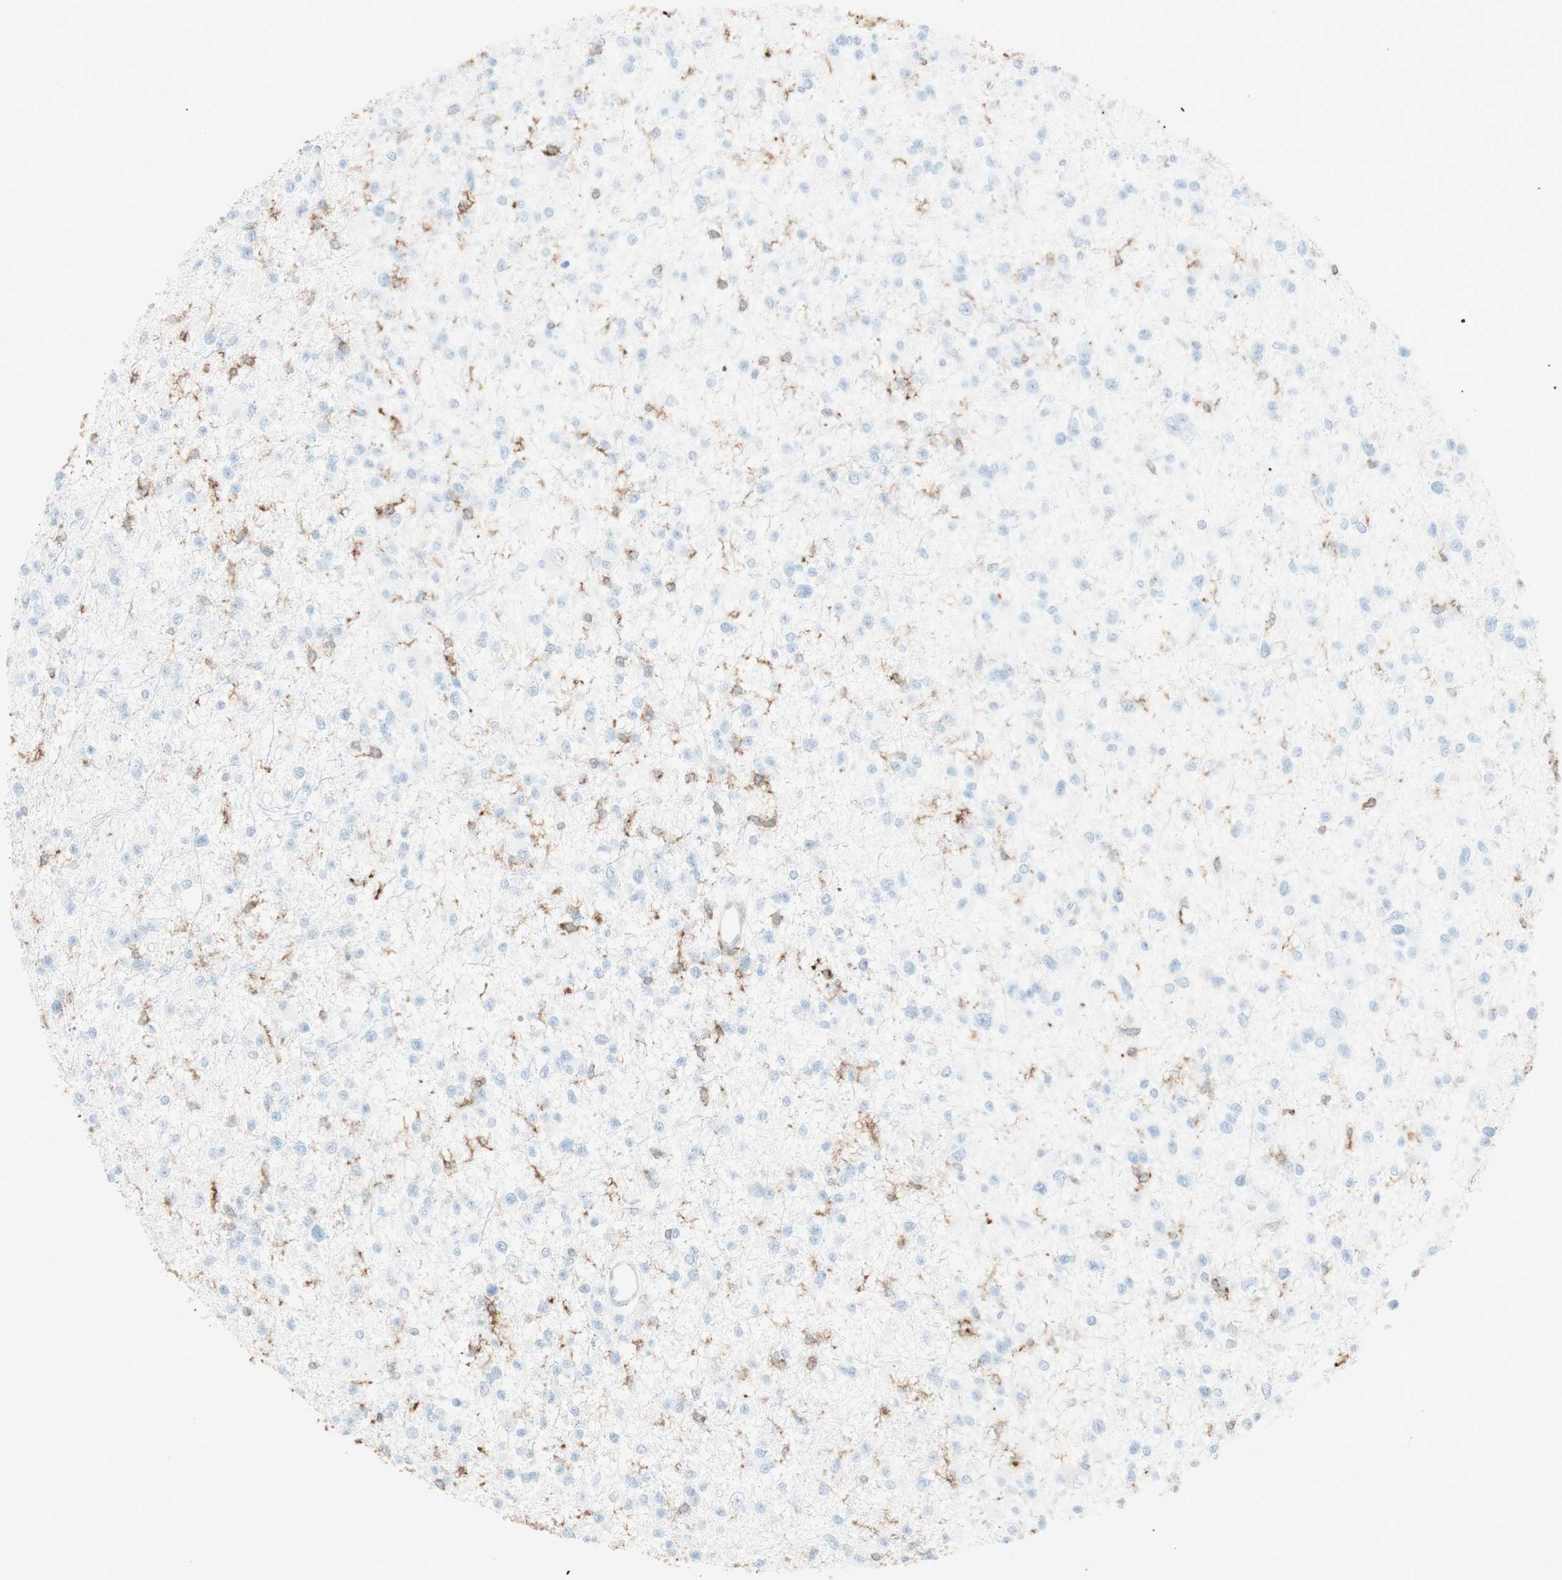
{"staining": {"intensity": "negative", "quantity": "none", "location": "none"}, "tissue": "glioma", "cell_type": "Tumor cells", "image_type": "cancer", "snomed": [{"axis": "morphology", "description": "Glioma, malignant, Low grade"}, {"axis": "topography", "description": "Brain"}], "caption": "A high-resolution micrograph shows IHC staining of glioma, which reveals no significant positivity in tumor cells.", "gene": "HLA-DPB1", "patient": {"sex": "female", "age": 22}}